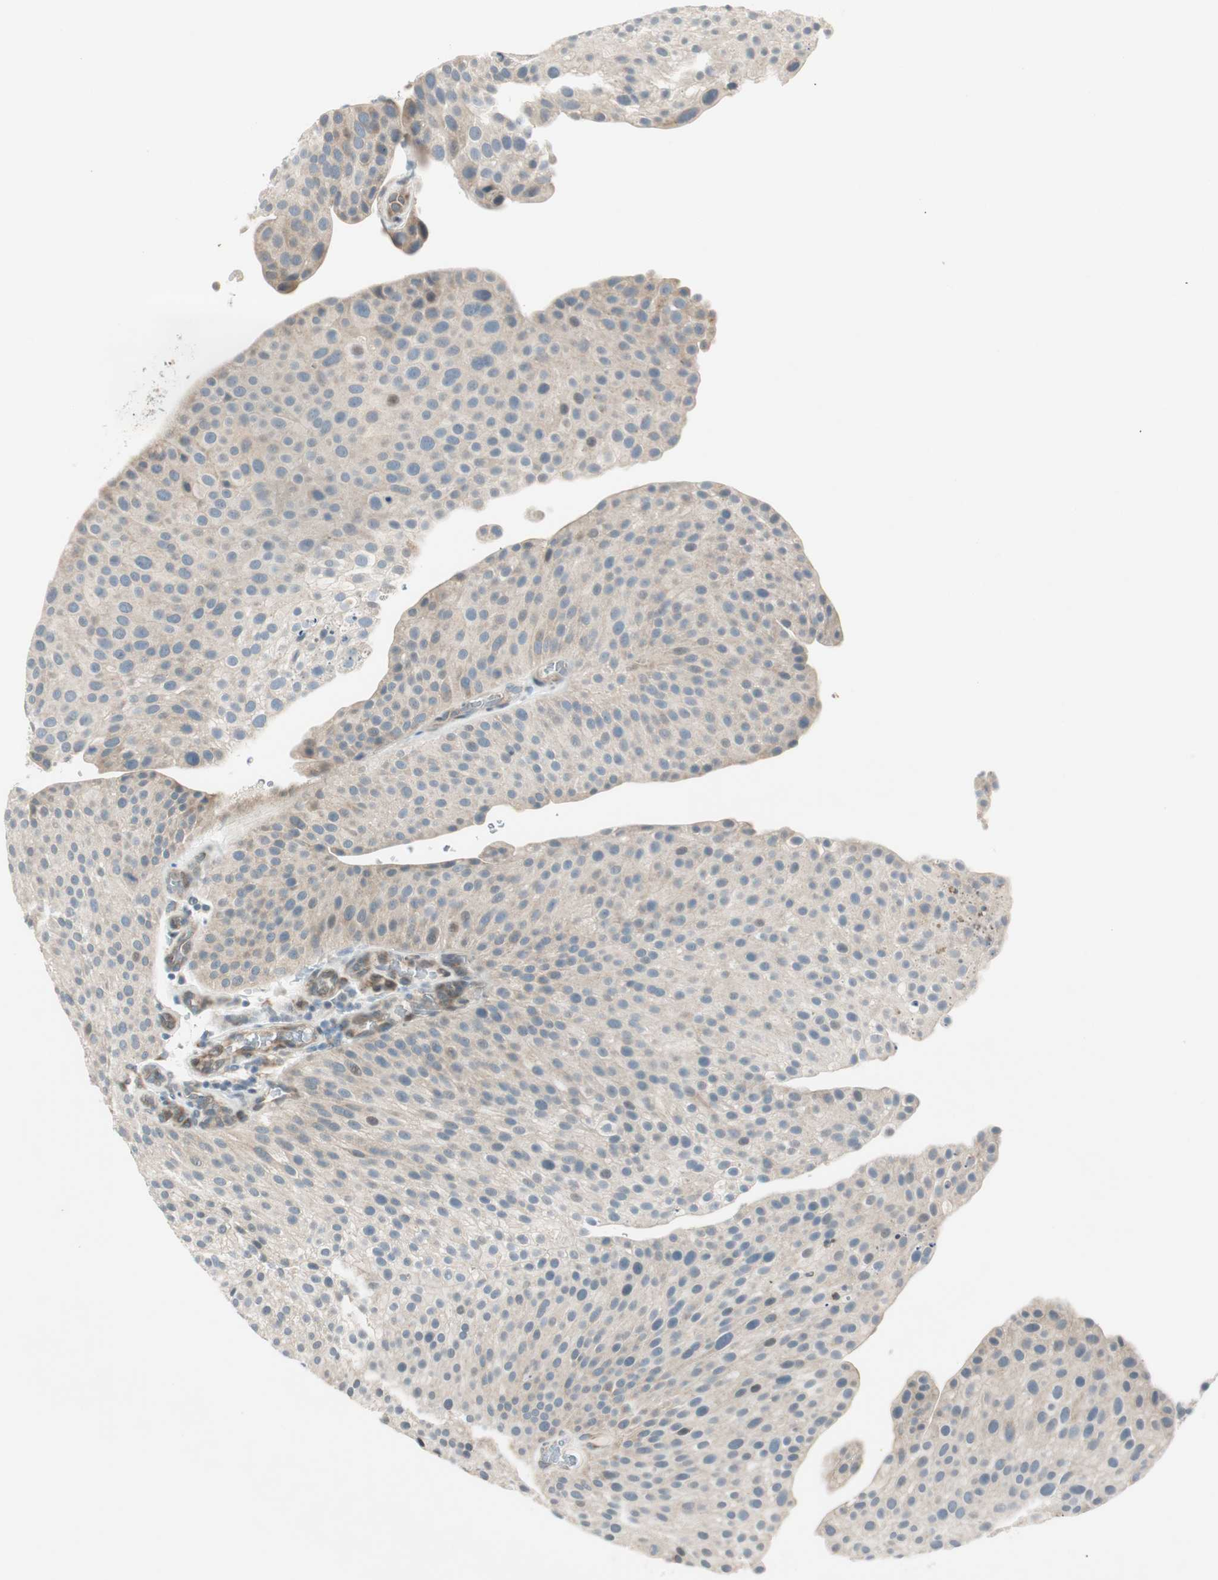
{"staining": {"intensity": "negative", "quantity": "none", "location": "none"}, "tissue": "urothelial cancer", "cell_type": "Tumor cells", "image_type": "cancer", "snomed": [{"axis": "morphology", "description": "Urothelial carcinoma, Low grade"}, {"axis": "topography", "description": "Smooth muscle"}, {"axis": "topography", "description": "Urinary bladder"}], "caption": "Urothelial cancer was stained to show a protein in brown. There is no significant expression in tumor cells.", "gene": "CGRRF1", "patient": {"sex": "male", "age": 60}}